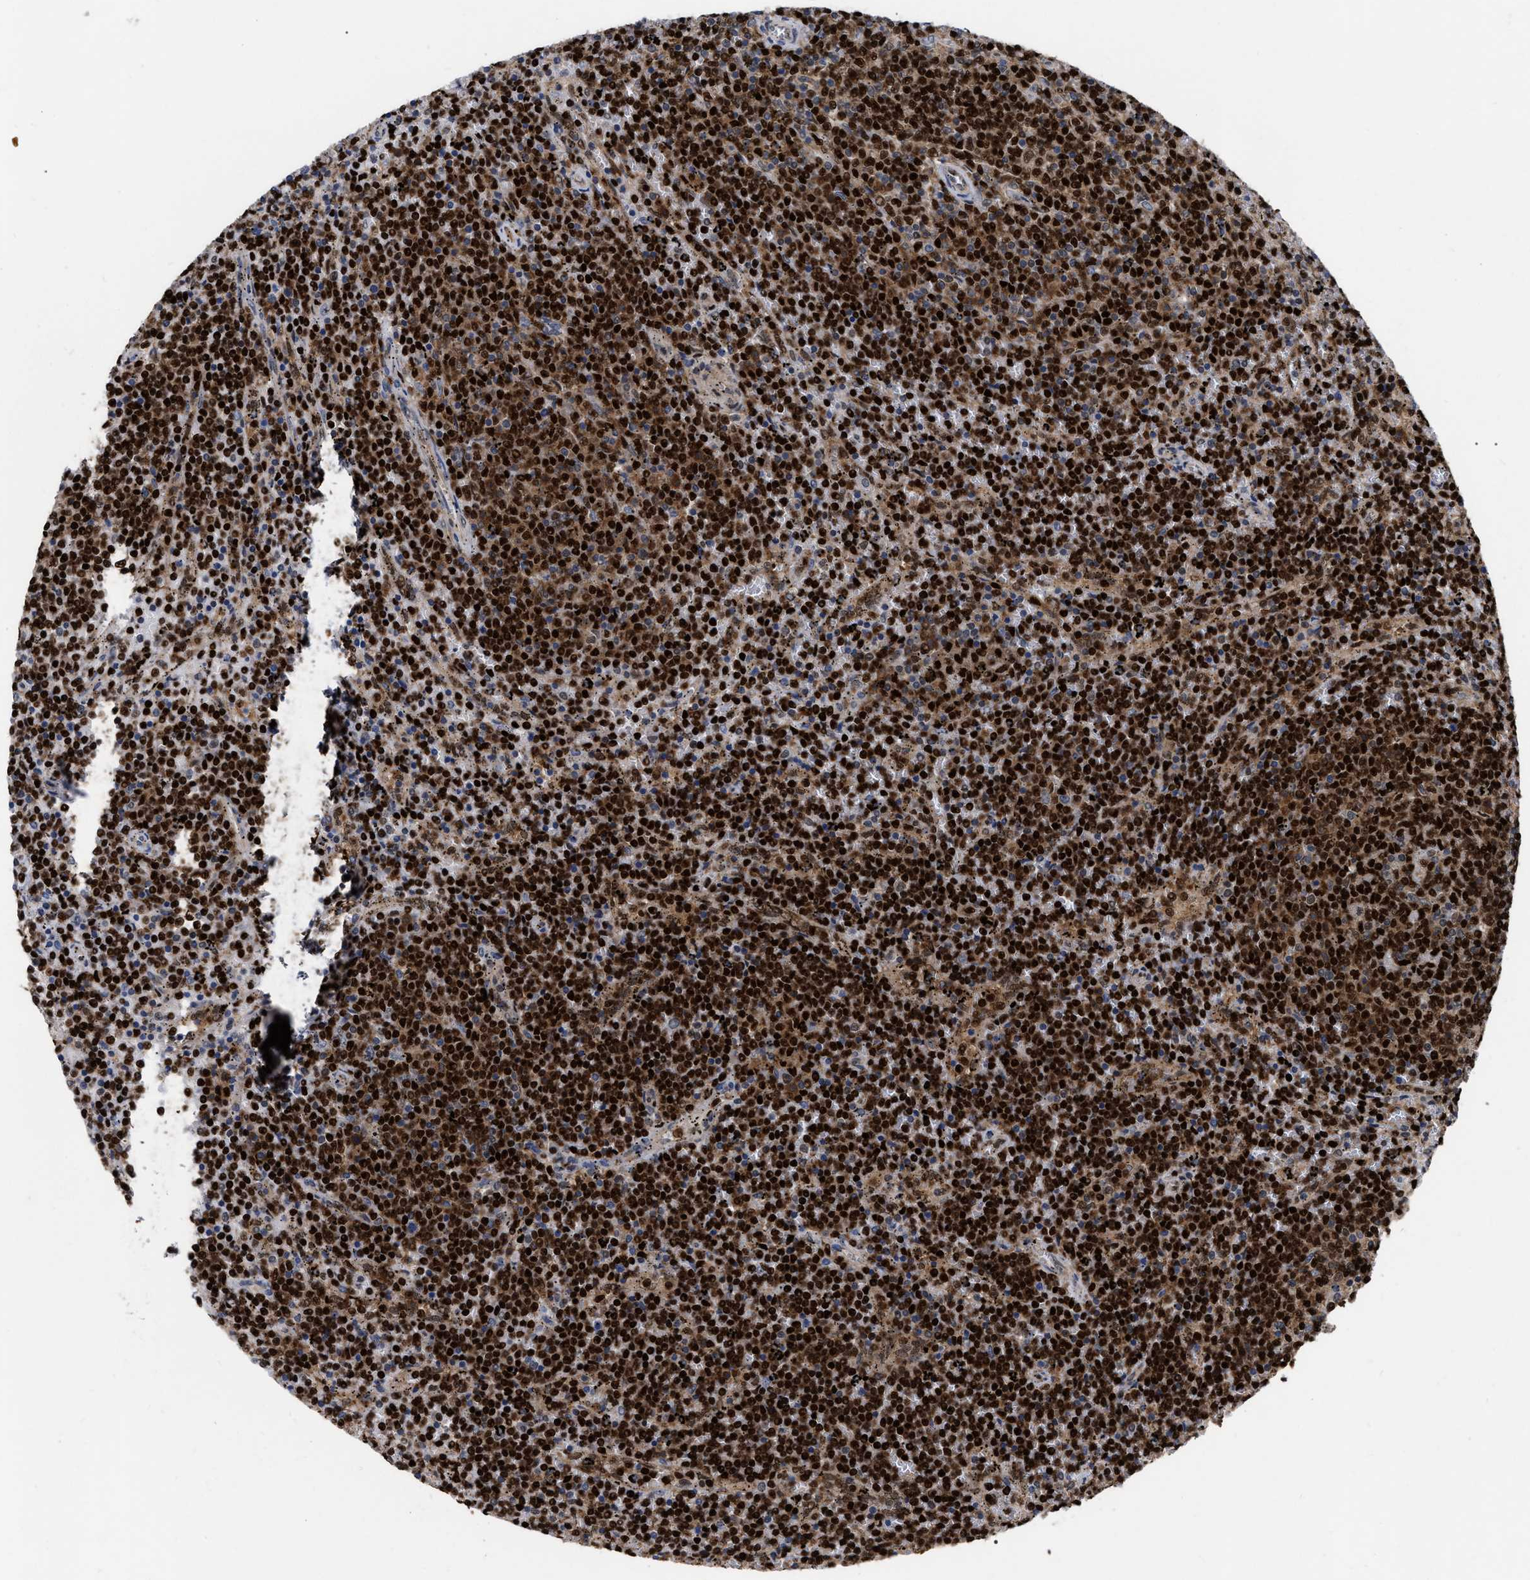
{"staining": {"intensity": "strong", "quantity": ">75%", "location": "cytoplasmic/membranous,nuclear"}, "tissue": "lymphoma", "cell_type": "Tumor cells", "image_type": "cancer", "snomed": [{"axis": "morphology", "description": "Malignant lymphoma, non-Hodgkin's type, Low grade"}, {"axis": "topography", "description": "Spleen"}], "caption": "Strong cytoplasmic/membranous and nuclear protein staining is seen in about >75% of tumor cells in low-grade malignant lymphoma, non-Hodgkin's type. (IHC, brightfield microscopy, high magnification).", "gene": "MDM4", "patient": {"sex": "female", "age": 50}}